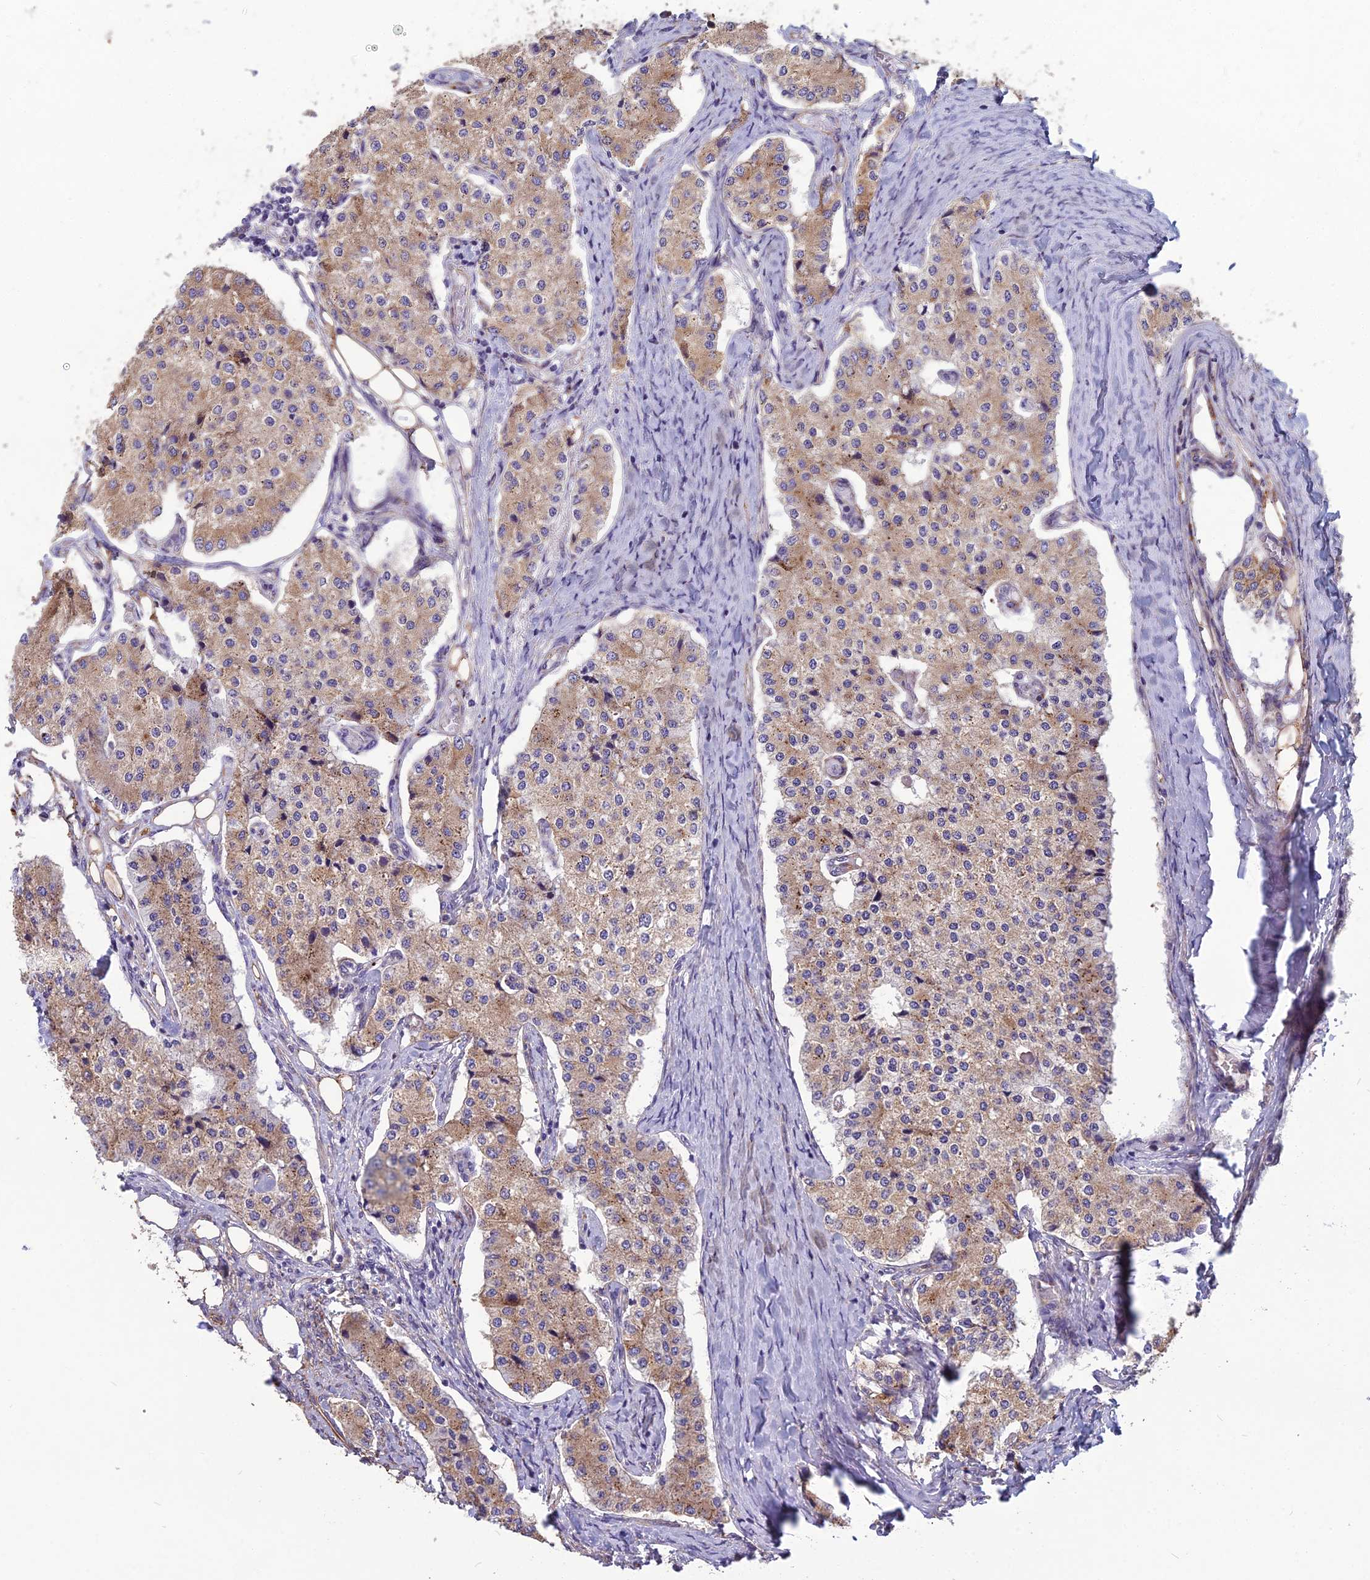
{"staining": {"intensity": "weak", "quantity": "25%-75%", "location": "cytoplasmic/membranous"}, "tissue": "carcinoid", "cell_type": "Tumor cells", "image_type": "cancer", "snomed": [{"axis": "morphology", "description": "Carcinoid, malignant, NOS"}, {"axis": "topography", "description": "Colon"}], "caption": "Immunohistochemical staining of human carcinoid demonstrates weak cytoplasmic/membranous protein positivity in about 25%-75% of tumor cells. (Brightfield microscopy of DAB IHC at high magnification).", "gene": "SPDL1", "patient": {"sex": "female", "age": 52}}